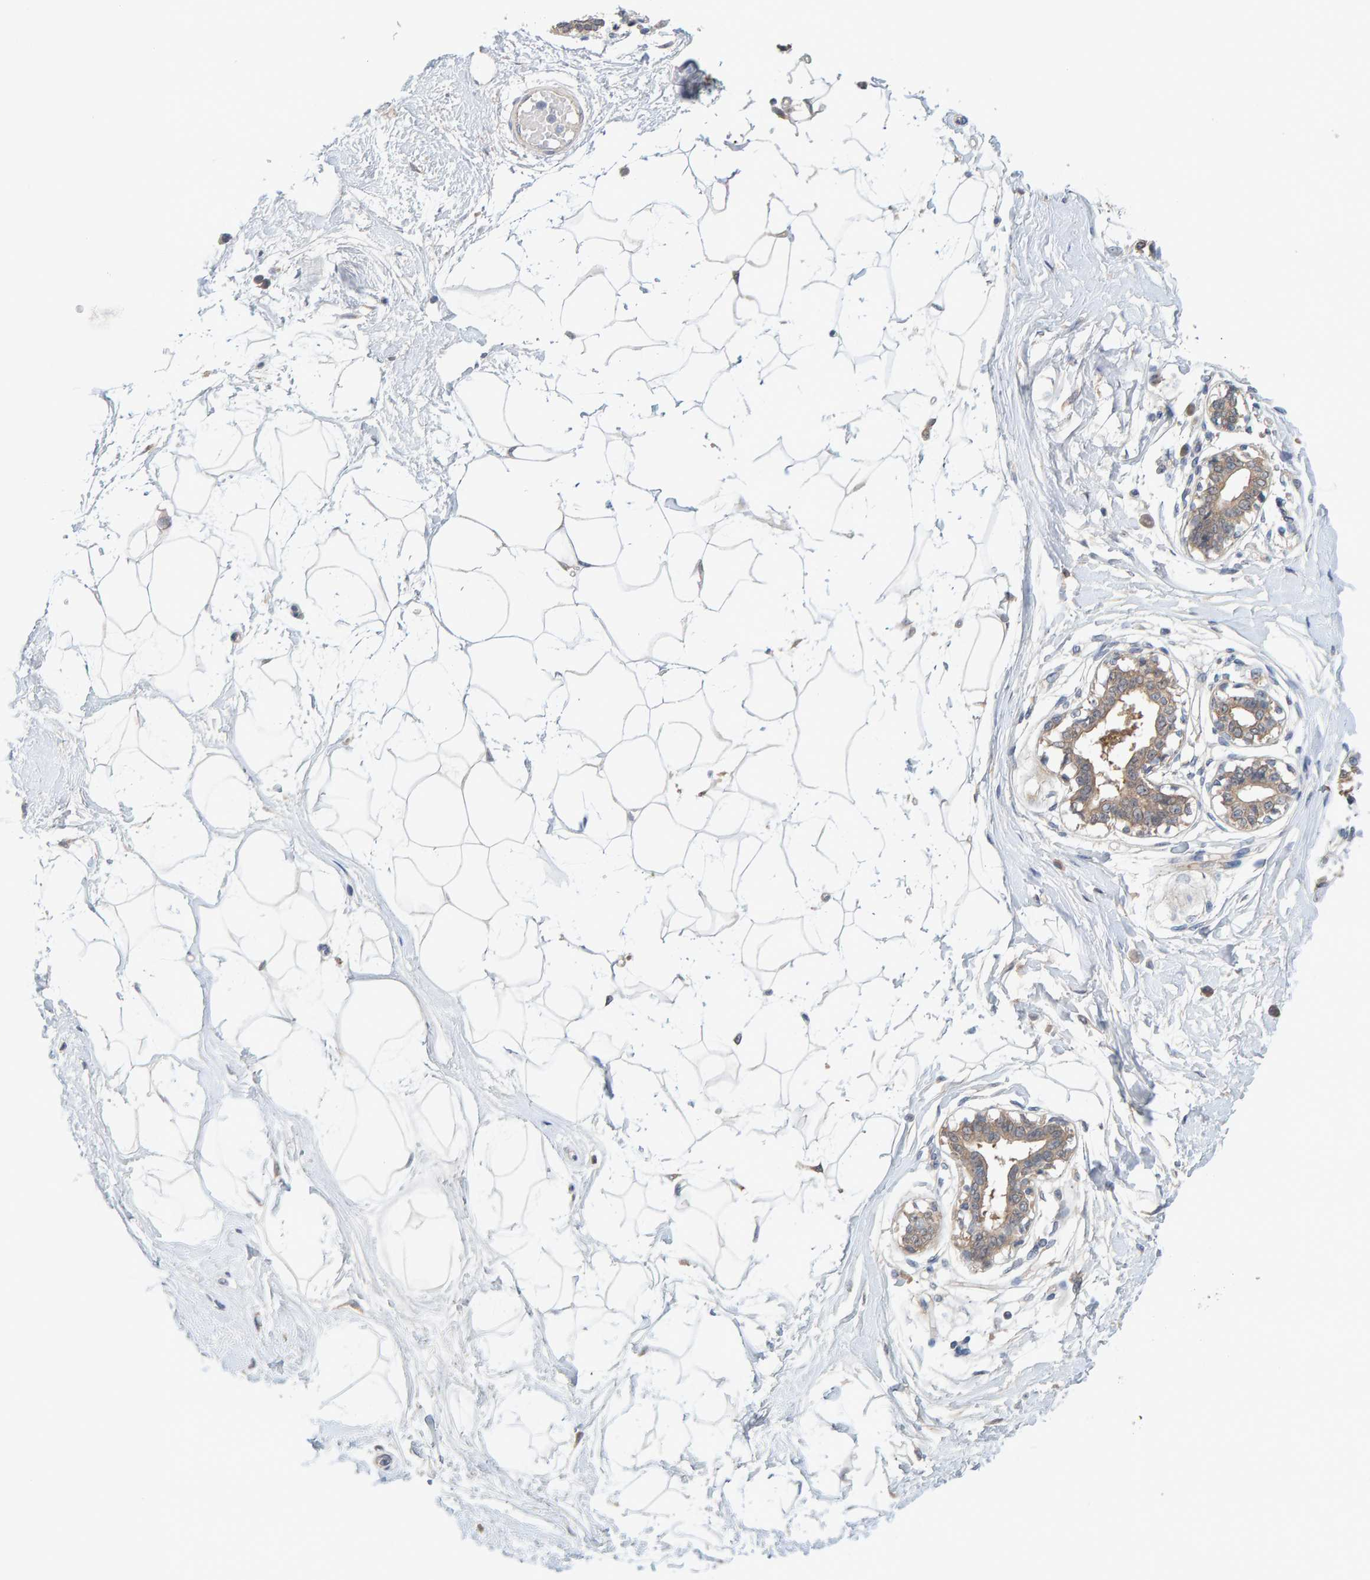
{"staining": {"intensity": "negative", "quantity": "none", "location": "none"}, "tissue": "breast", "cell_type": "Adipocytes", "image_type": "normal", "snomed": [{"axis": "morphology", "description": "Normal tissue, NOS"}, {"axis": "topography", "description": "Breast"}], "caption": "This is an immunohistochemistry image of benign breast. There is no positivity in adipocytes.", "gene": "TATDN1", "patient": {"sex": "female", "age": 45}}